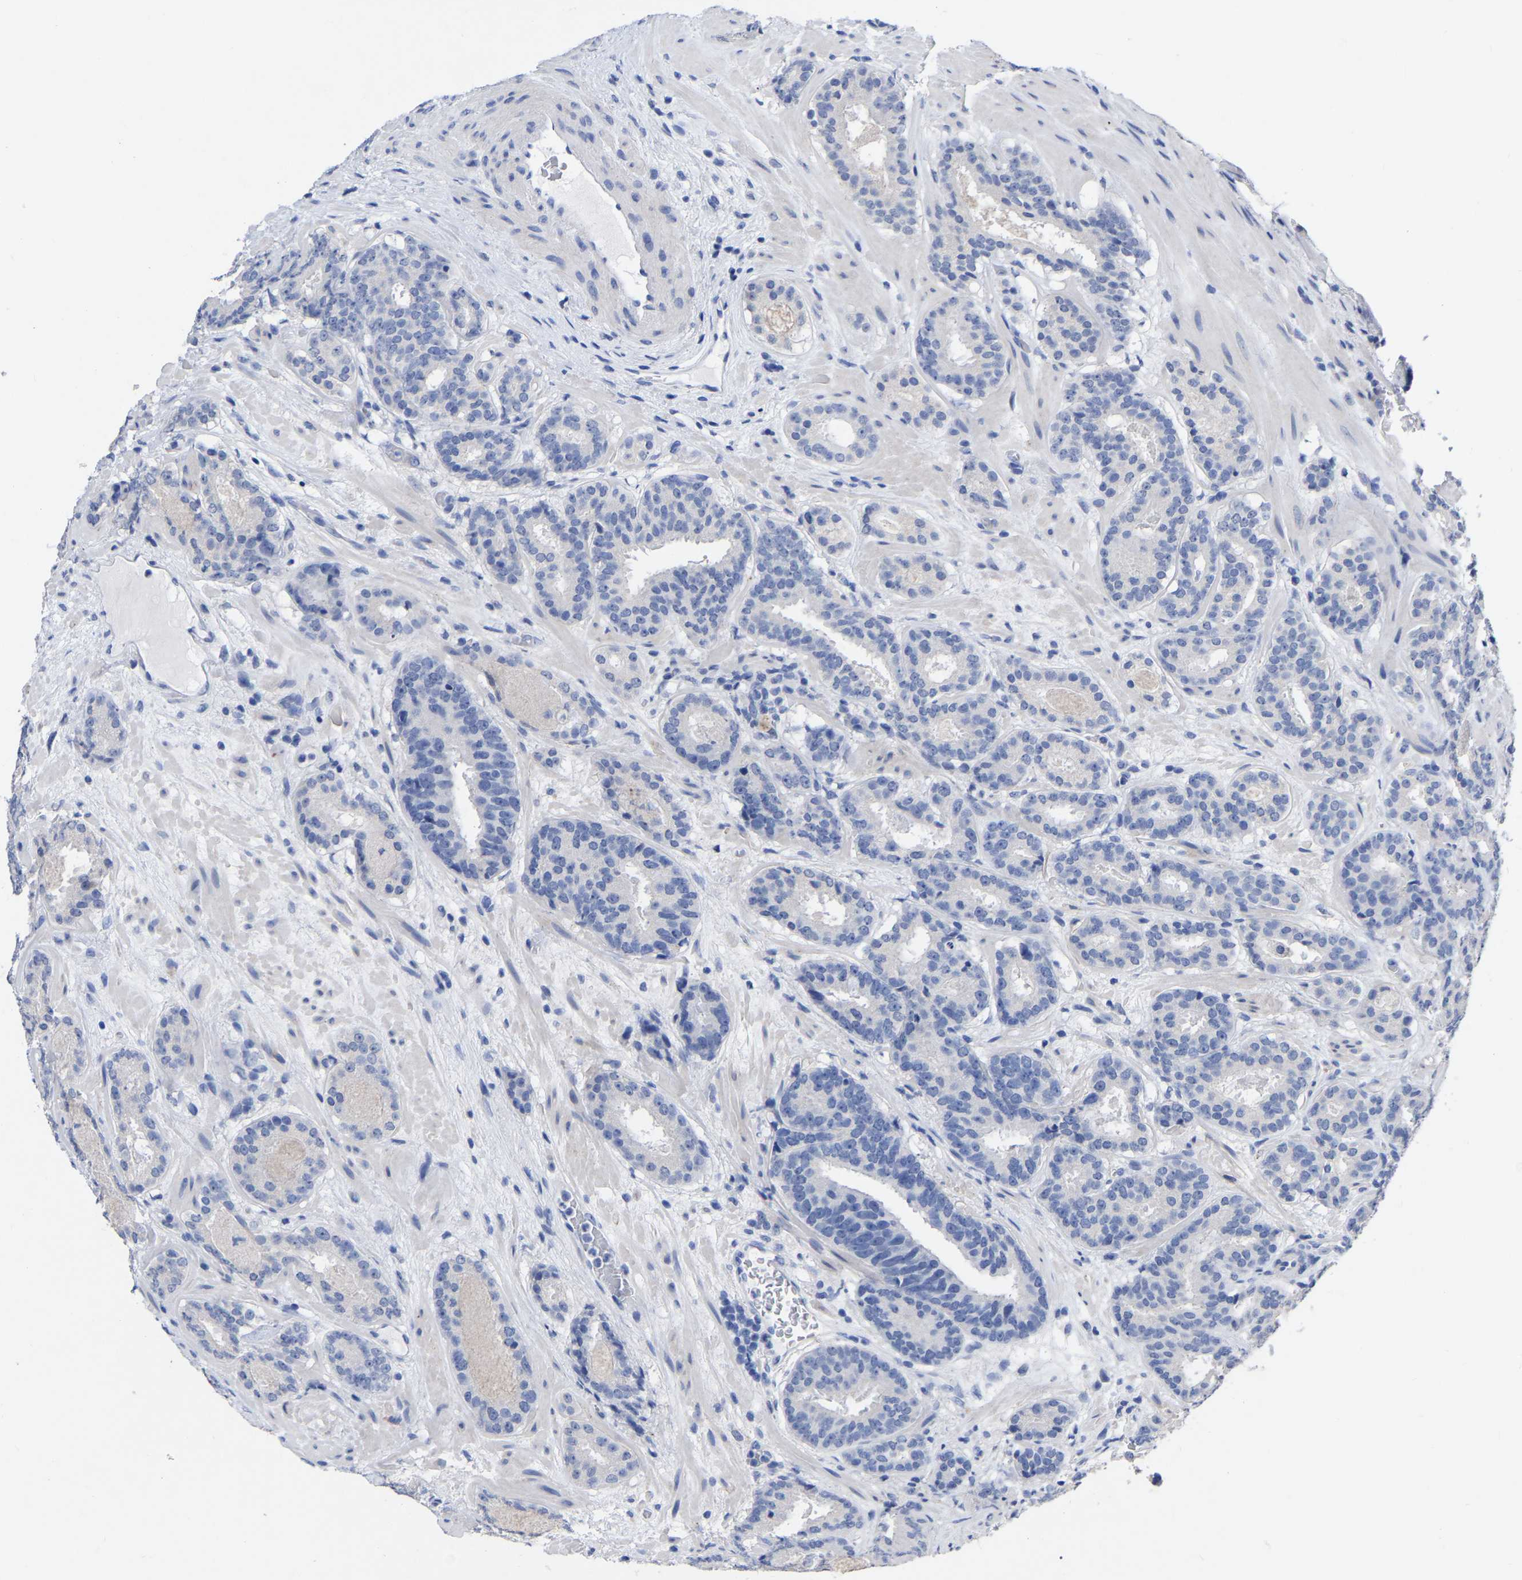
{"staining": {"intensity": "negative", "quantity": "none", "location": "none"}, "tissue": "prostate cancer", "cell_type": "Tumor cells", "image_type": "cancer", "snomed": [{"axis": "morphology", "description": "Adenocarcinoma, Low grade"}, {"axis": "topography", "description": "Prostate"}], "caption": "Micrograph shows no protein staining in tumor cells of prostate cancer tissue.", "gene": "ANXA13", "patient": {"sex": "male", "age": 69}}